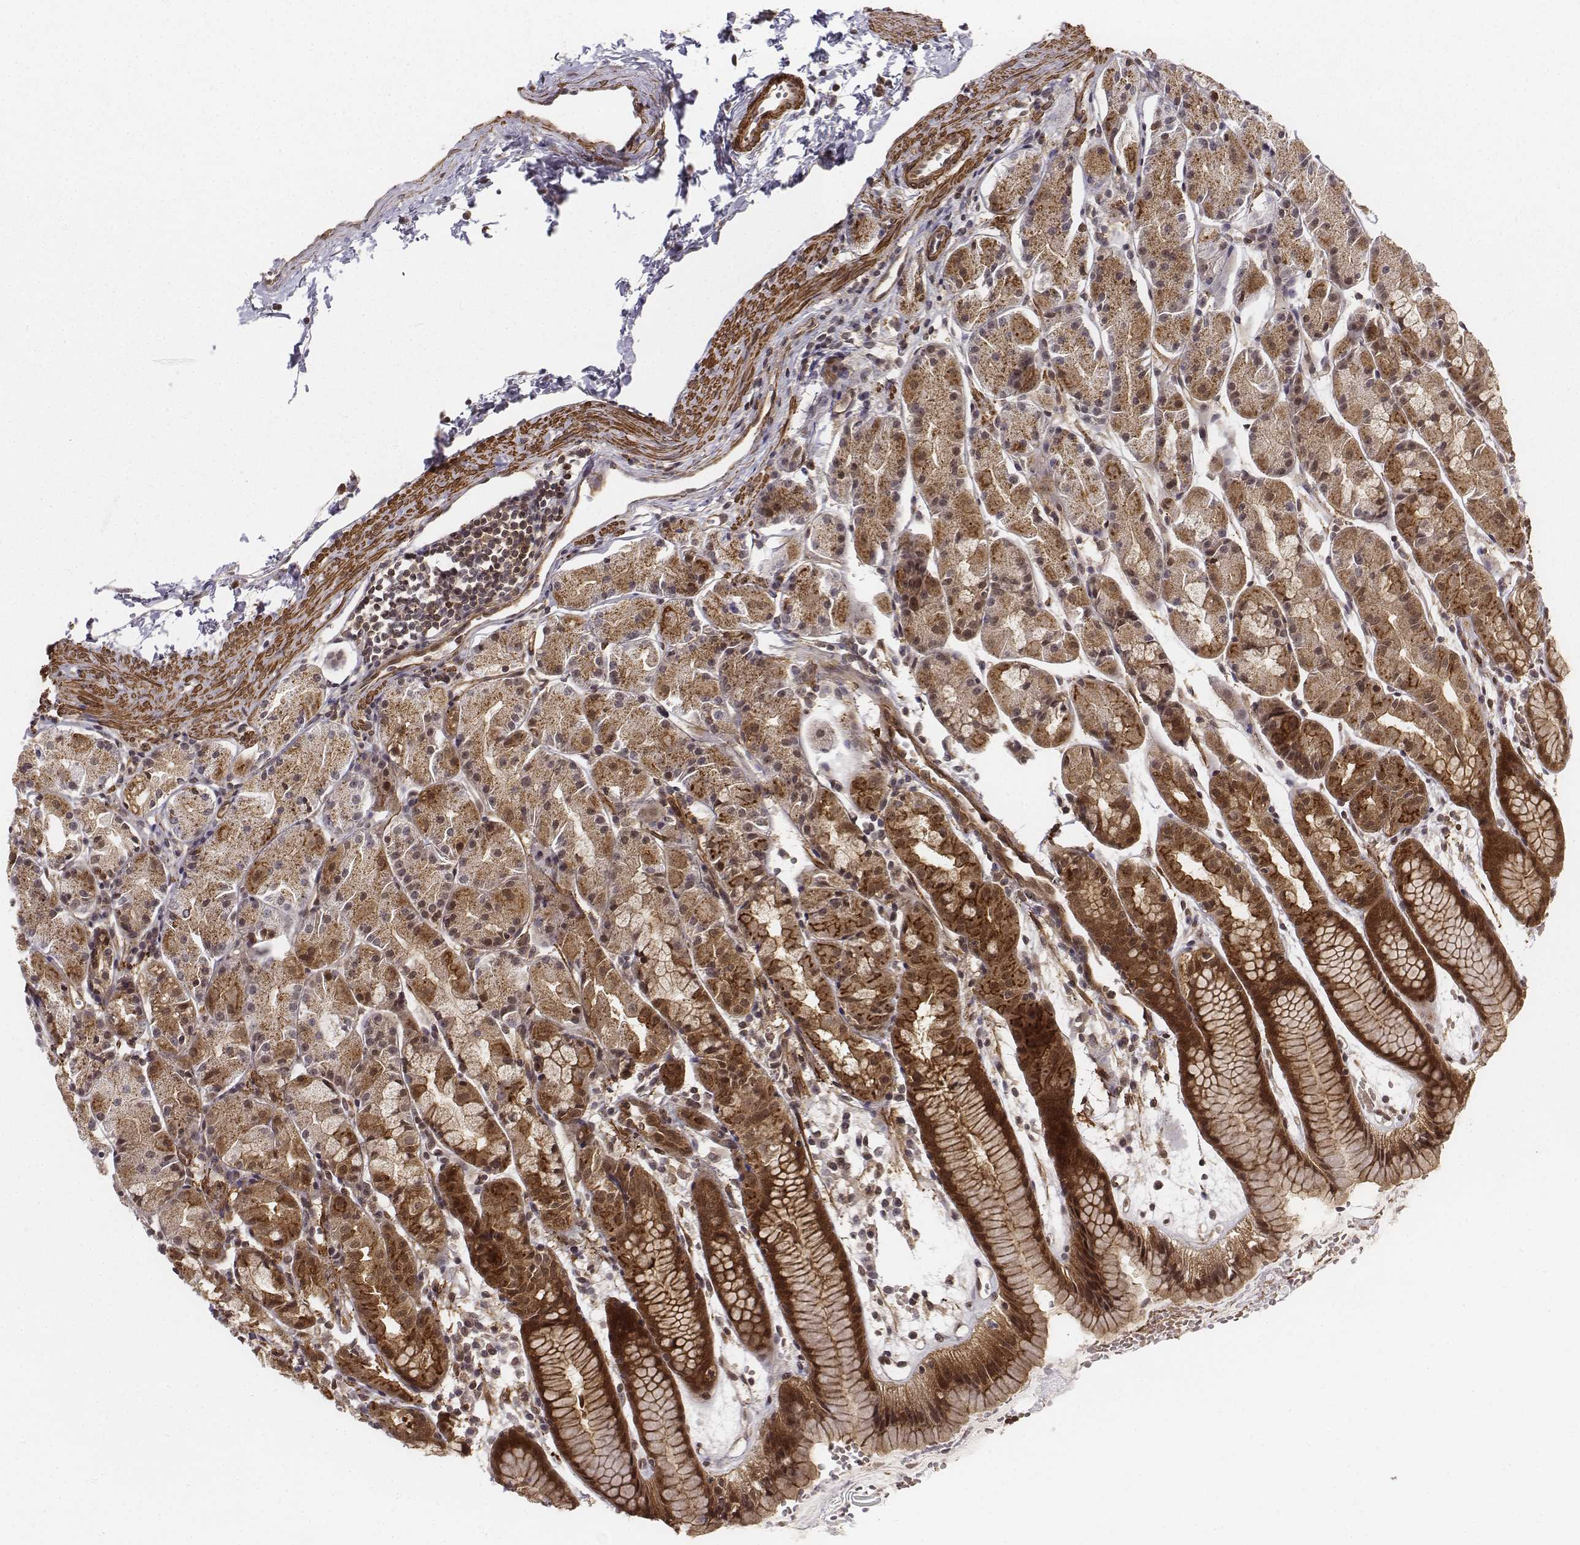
{"staining": {"intensity": "strong", "quantity": ">75%", "location": "cytoplasmic/membranous,nuclear"}, "tissue": "stomach", "cell_type": "Glandular cells", "image_type": "normal", "snomed": [{"axis": "morphology", "description": "Normal tissue, NOS"}, {"axis": "topography", "description": "Stomach, upper"}], "caption": "A brown stain shows strong cytoplasmic/membranous,nuclear positivity of a protein in glandular cells of benign human stomach. (IHC, brightfield microscopy, high magnification).", "gene": "ZFYVE19", "patient": {"sex": "male", "age": 47}}